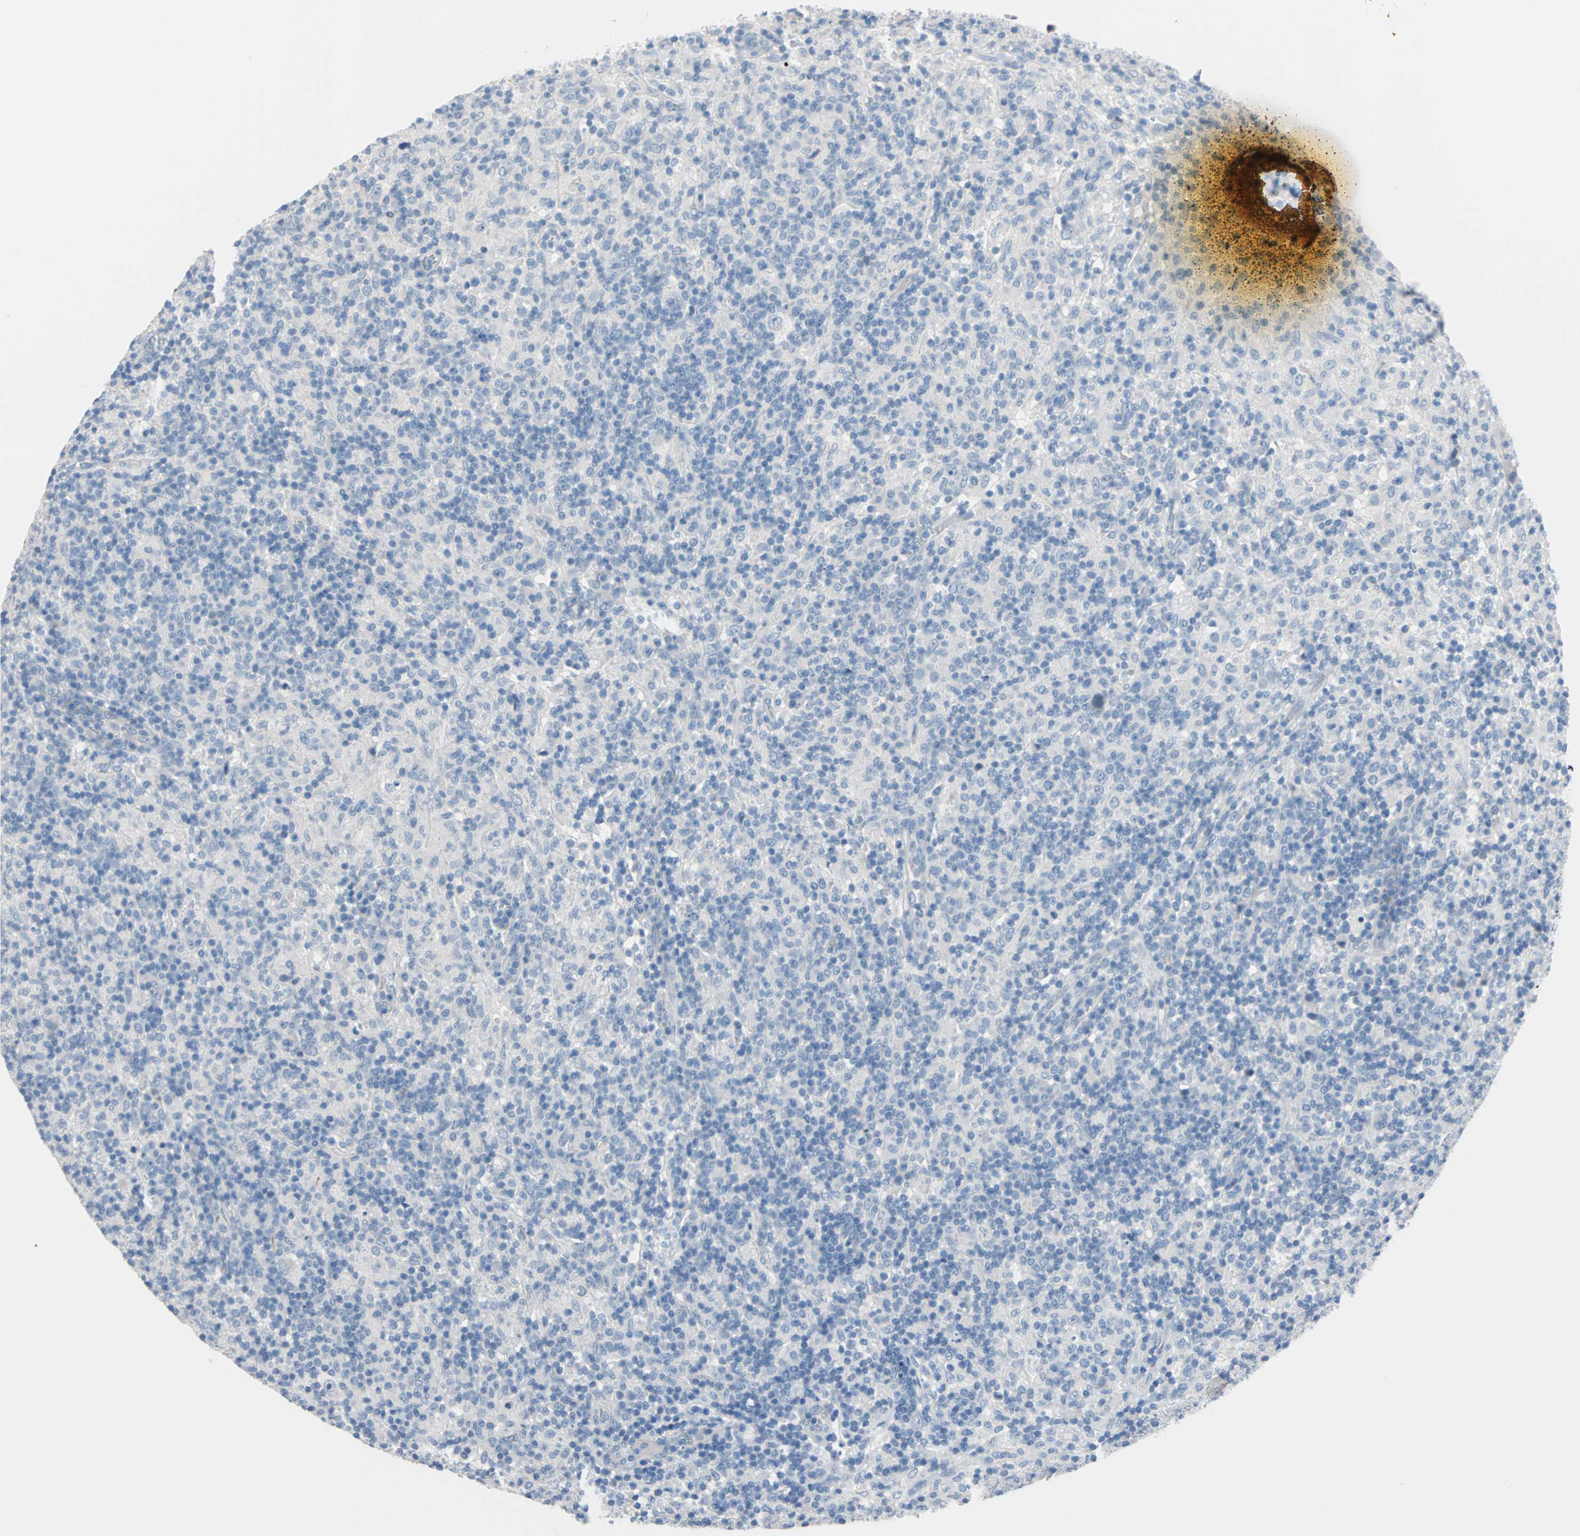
{"staining": {"intensity": "negative", "quantity": "none", "location": "none"}, "tissue": "lymphoma", "cell_type": "Tumor cells", "image_type": "cancer", "snomed": [{"axis": "morphology", "description": "Hodgkin's disease, NOS"}, {"axis": "topography", "description": "Lymph node"}], "caption": "Hodgkin's disease stained for a protein using immunohistochemistry reveals no staining tumor cells.", "gene": "ULBP1", "patient": {"sex": "male", "age": 70}}